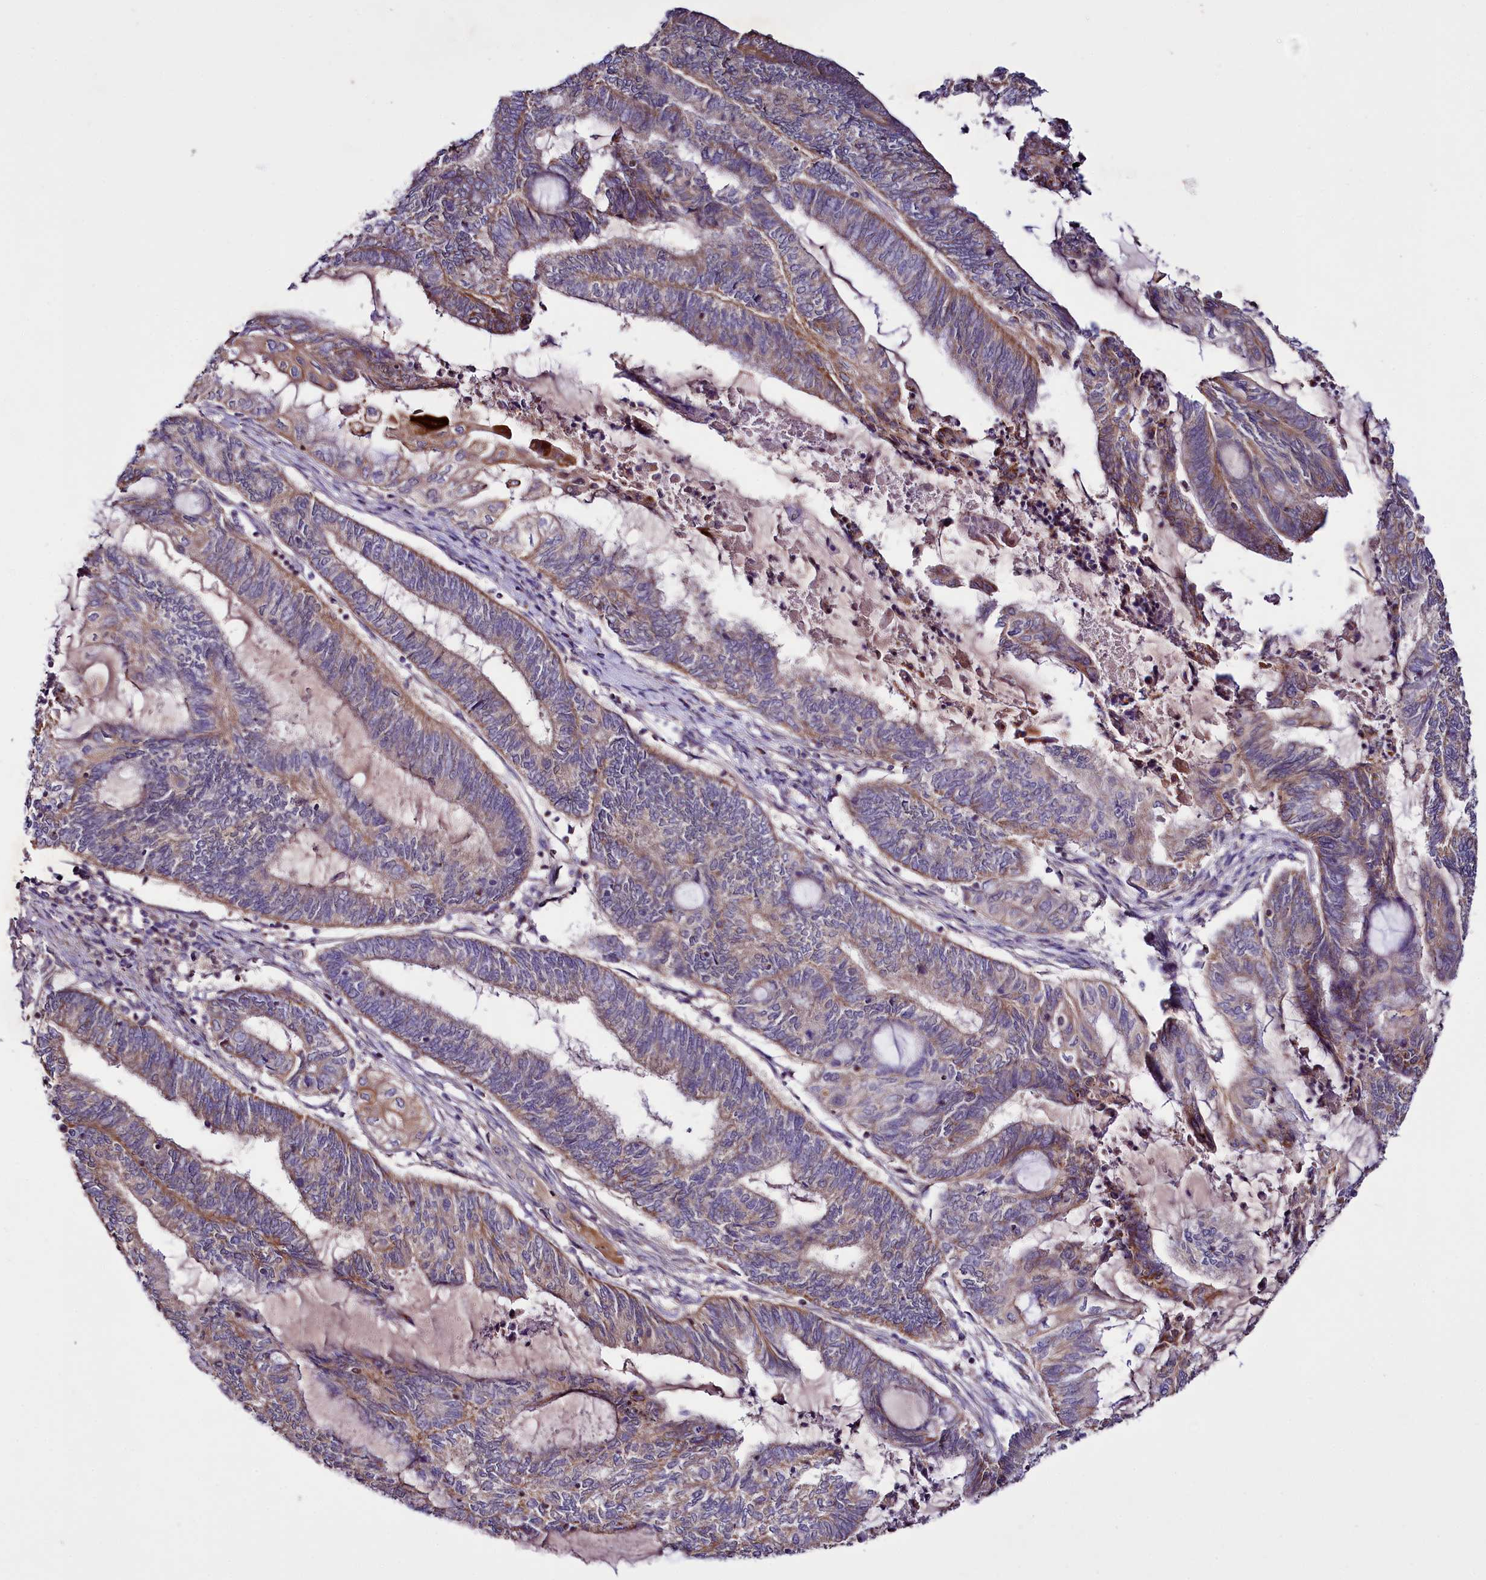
{"staining": {"intensity": "weak", "quantity": "25%-75%", "location": "cytoplasmic/membranous"}, "tissue": "endometrial cancer", "cell_type": "Tumor cells", "image_type": "cancer", "snomed": [{"axis": "morphology", "description": "Adenocarcinoma, NOS"}, {"axis": "topography", "description": "Uterus"}, {"axis": "topography", "description": "Endometrium"}], "caption": "Weak cytoplasmic/membranous positivity for a protein is present in approximately 25%-75% of tumor cells of endometrial cancer using immunohistochemistry.", "gene": "ZNF45", "patient": {"sex": "female", "age": 70}}